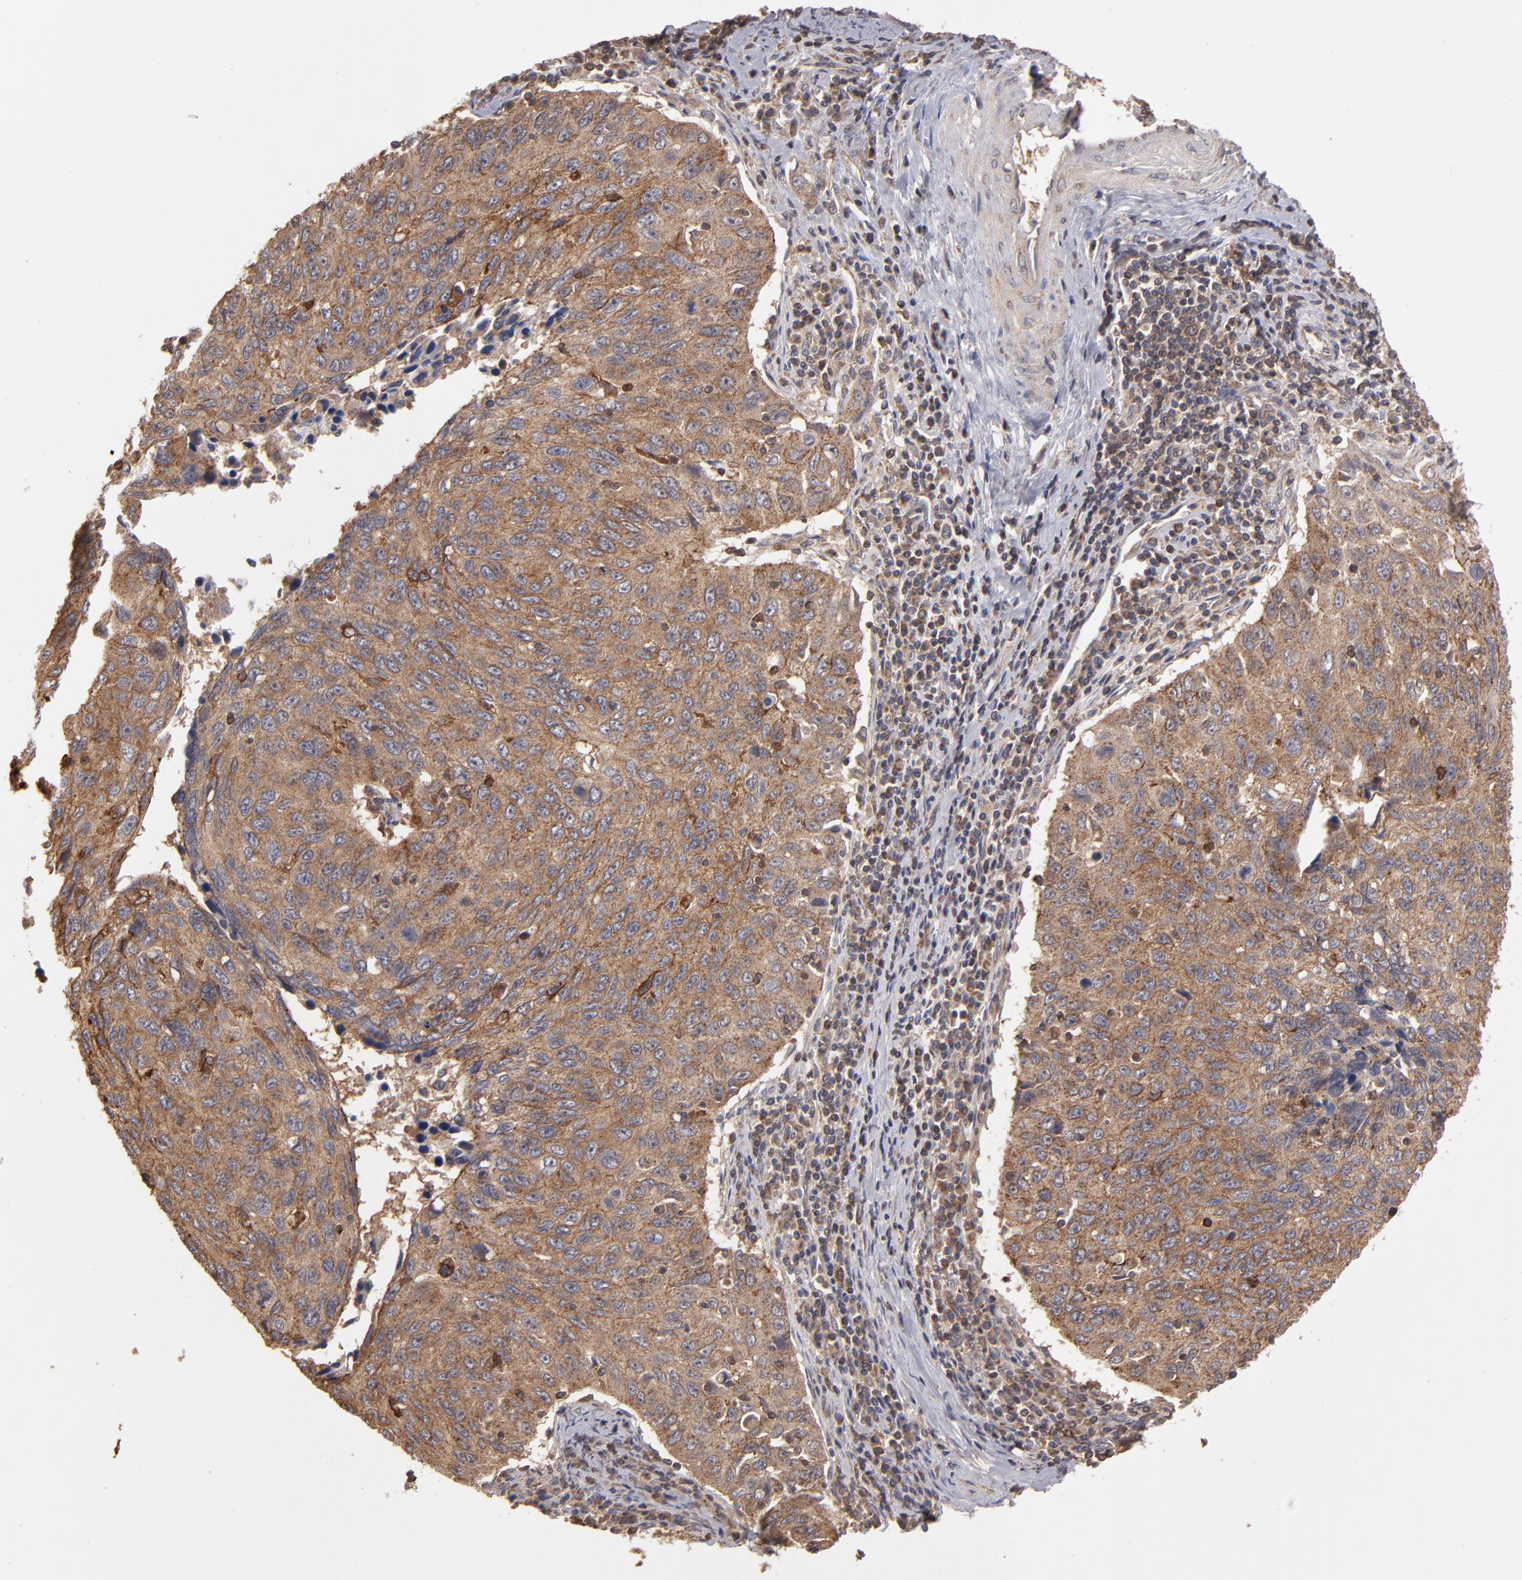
{"staining": {"intensity": "moderate", "quantity": ">75%", "location": "cytoplasmic/membranous"}, "tissue": "cervical cancer", "cell_type": "Tumor cells", "image_type": "cancer", "snomed": [{"axis": "morphology", "description": "Squamous cell carcinoma, NOS"}, {"axis": "topography", "description": "Cervix"}], "caption": "Human cervical cancer stained for a protein (brown) reveals moderate cytoplasmic/membranous positive staining in approximately >75% of tumor cells.", "gene": "RPS6KA6", "patient": {"sex": "female", "age": 53}}